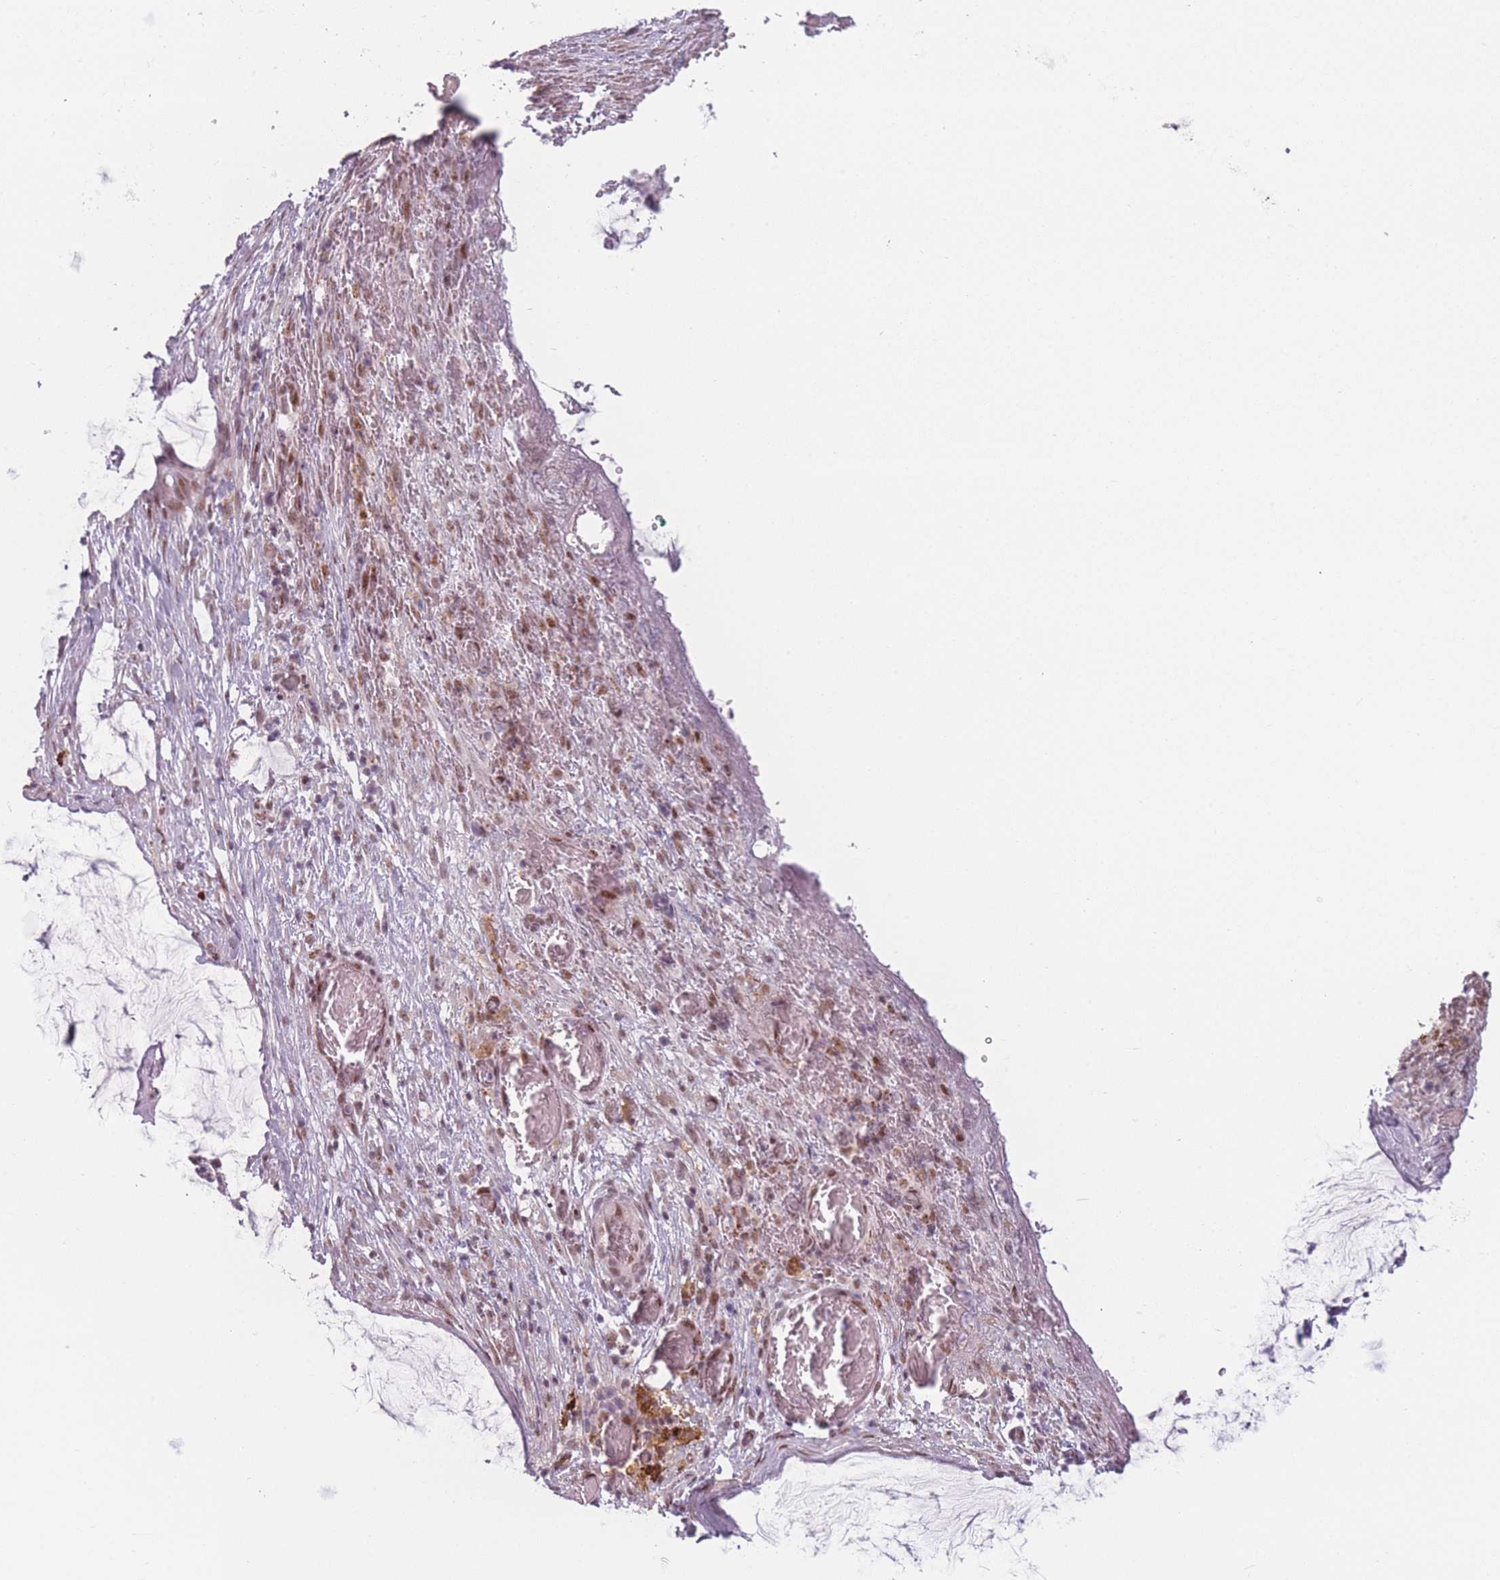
{"staining": {"intensity": "moderate", "quantity": ">75%", "location": "nuclear"}, "tissue": "ovarian cancer", "cell_type": "Tumor cells", "image_type": "cancer", "snomed": [{"axis": "morphology", "description": "Cystadenocarcinoma, mucinous, NOS"}, {"axis": "topography", "description": "Ovary"}], "caption": "Tumor cells exhibit moderate nuclear staining in approximately >75% of cells in ovarian cancer.", "gene": "OR10C1", "patient": {"sex": "female", "age": 42}}